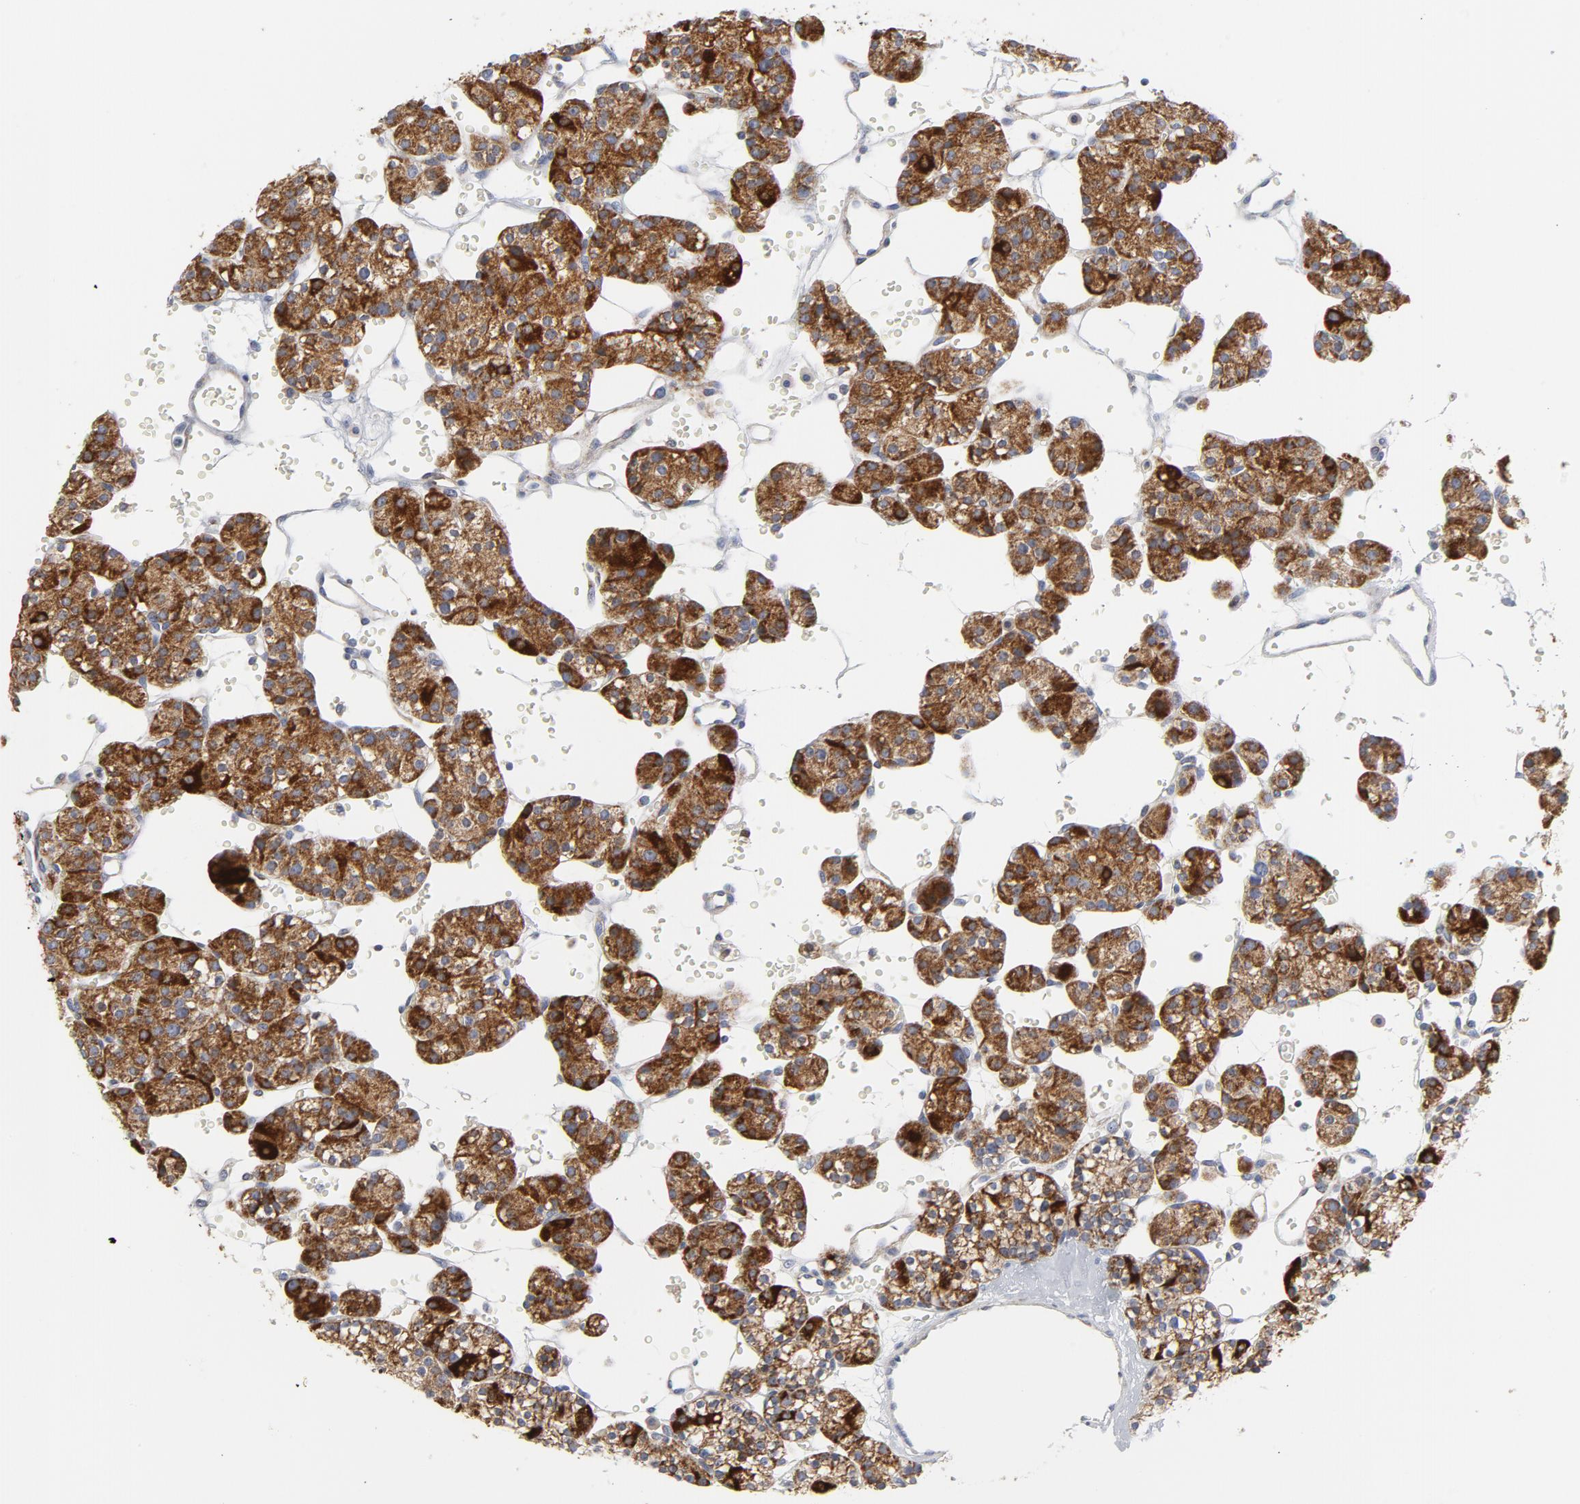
{"staining": {"intensity": "strong", "quantity": ">75%", "location": "cytoplasmic/membranous"}, "tissue": "parathyroid gland", "cell_type": "Glandular cells", "image_type": "normal", "snomed": [{"axis": "morphology", "description": "Normal tissue, NOS"}, {"axis": "topography", "description": "Parathyroid gland"}], "caption": "Immunohistochemical staining of unremarkable parathyroid gland demonstrates high levels of strong cytoplasmic/membranous staining in approximately >75% of glandular cells. The staining is performed using DAB brown chromogen to label protein expression. The nuclei are counter-stained blue using hematoxylin.", "gene": "CYCS", "patient": {"sex": "female", "age": 64}}